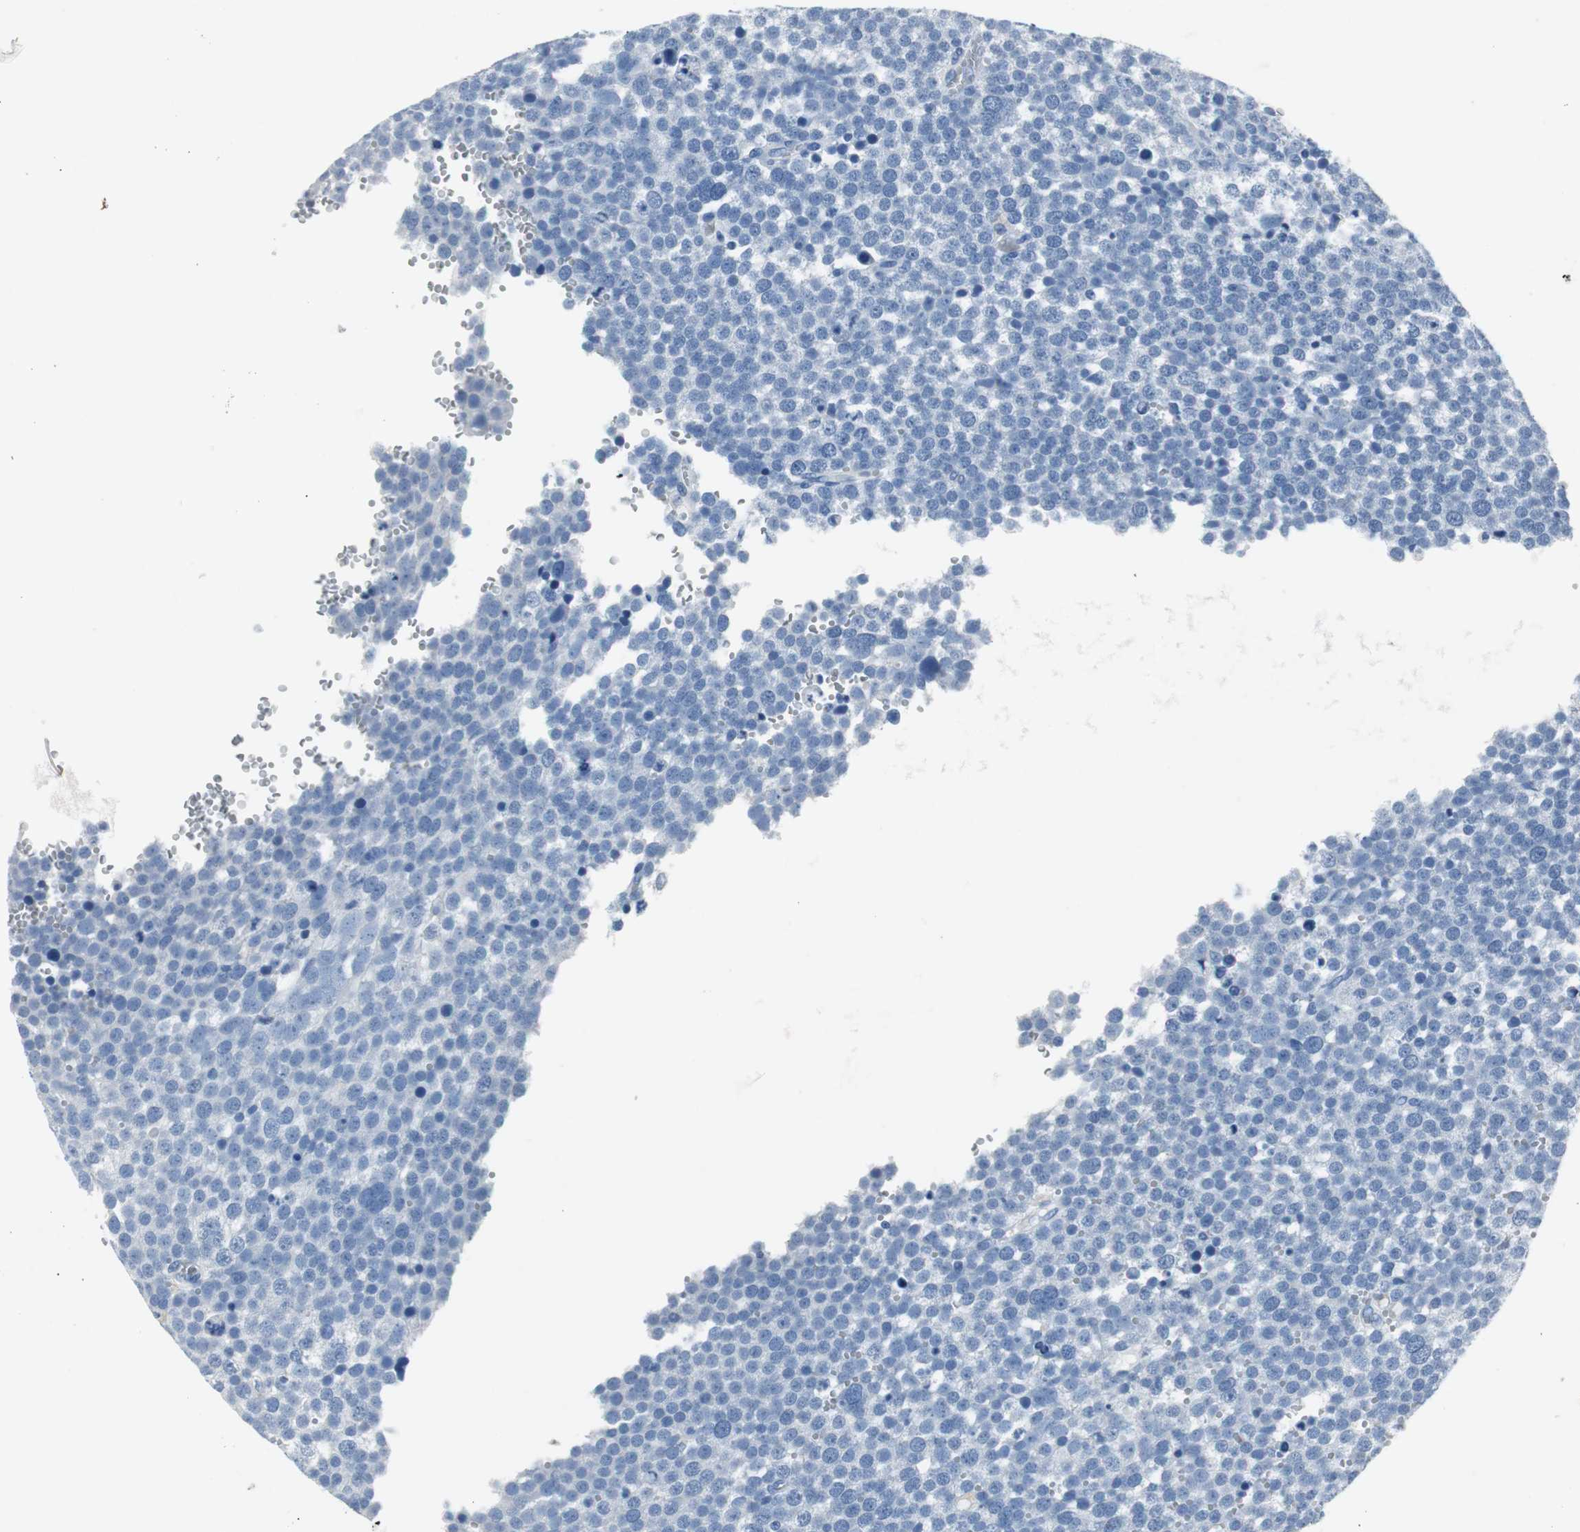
{"staining": {"intensity": "negative", "quantity": "none", "location": "none"}, "tissue": "testis cancer", "cell_type": "Tumor cells", "image_type": "cancer", "snomed": [{"axis": "morphology", "description": "Seminoma, NOS"}, {"axis": "topography", "description": "Testis"}], "caption": "IHC of seminoma (testis) exhibits no staining in tumor cells.", "gene": "LRP2", "patient": {"sex": "male", "age": 71}}